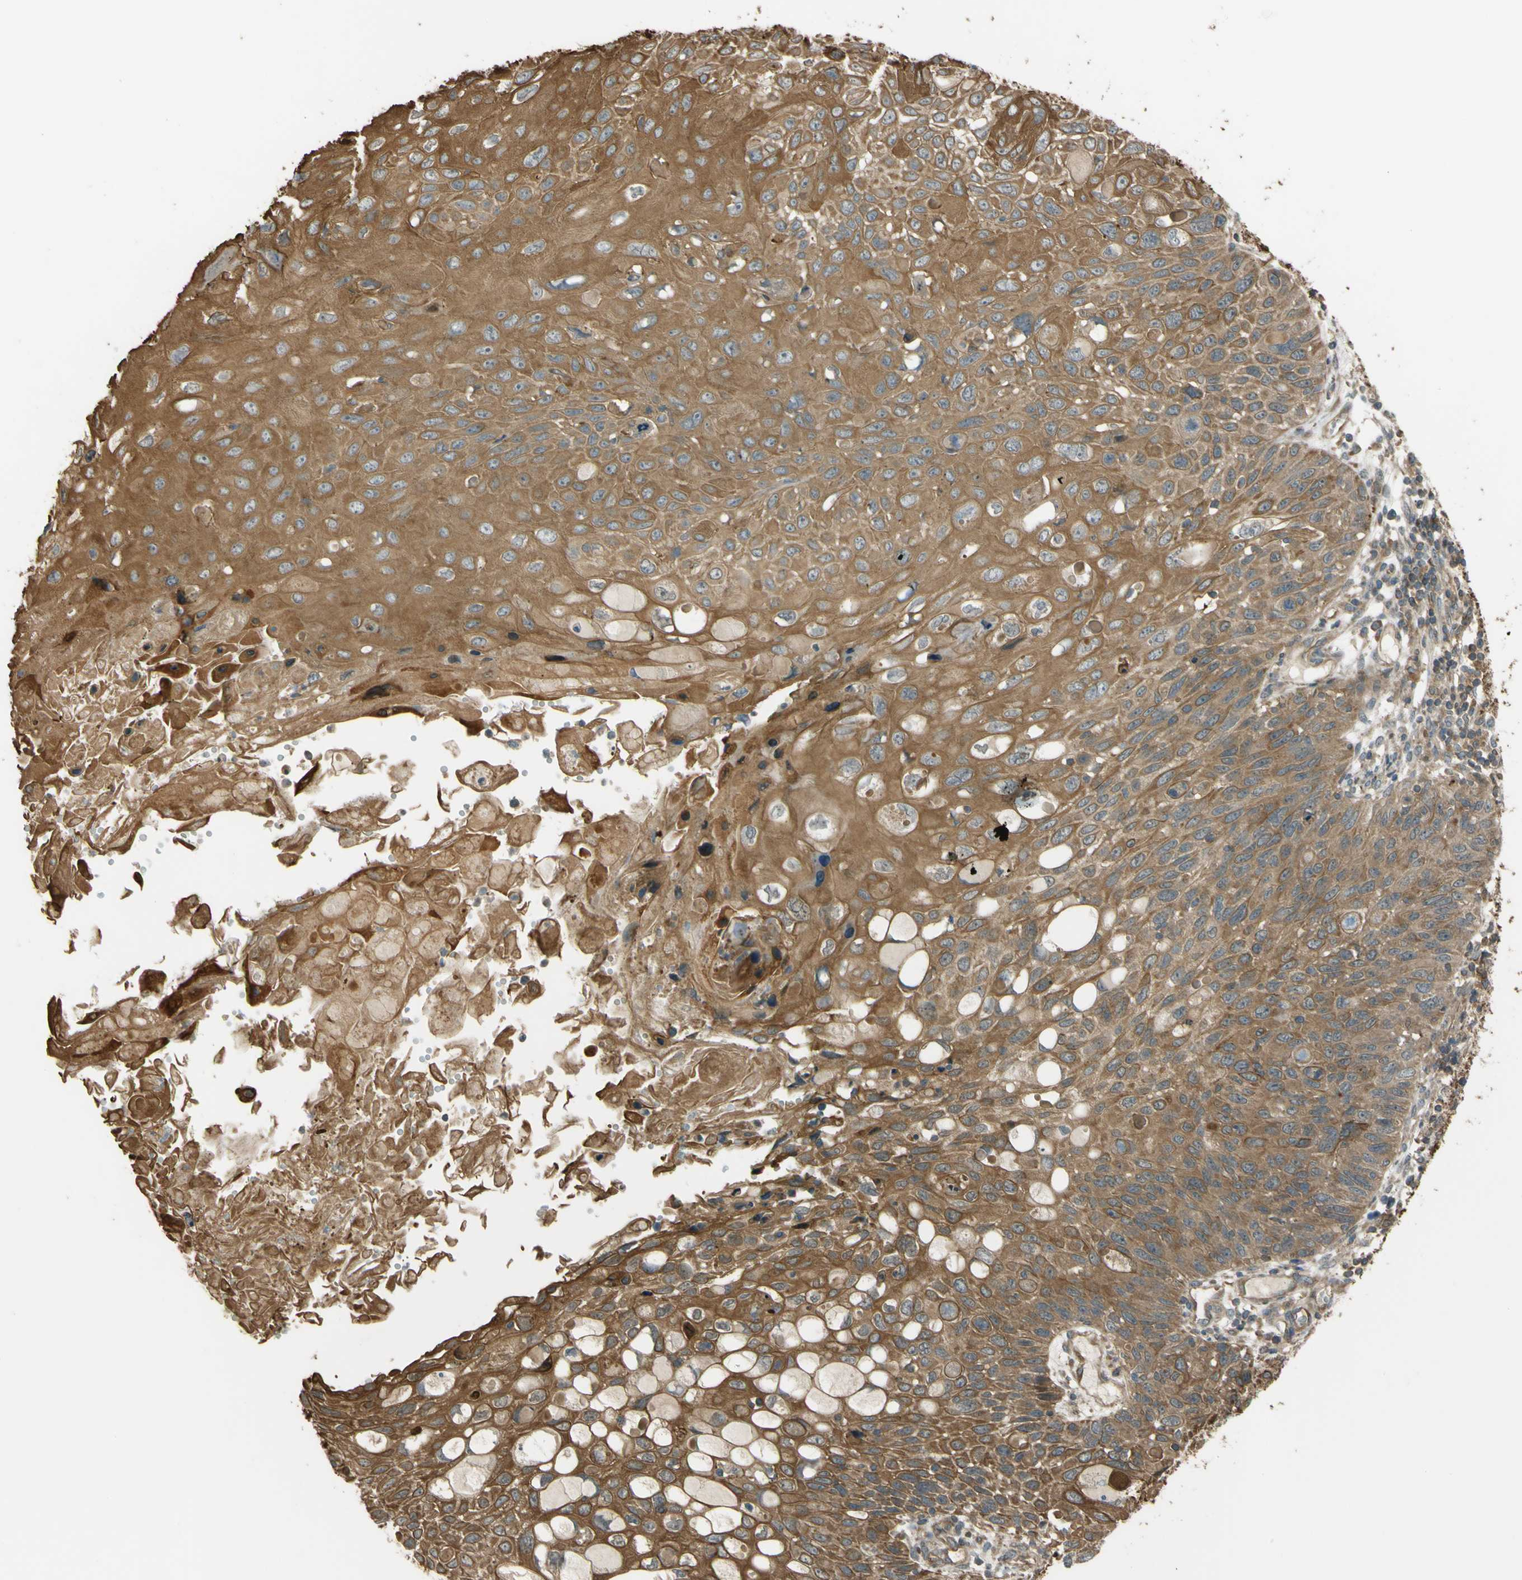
{"staining": {"intensity": "moderate", "quantity": ">75%", "location": "cytoplasmic/membranous"}, "tissue": "cervical cancer", "cell_type": "Tumor cells", "image_type": "cancer", "snomed": [{"axis": "morphology", "description": "Squamous cell carcinoma, NOS"}, {"axis": "topography", "description": "Cervix"}], "caption": "This photomicrograph displays immunohistochemistry (IHC) staining of squamous cell carcinoma (cervical), with medium moderate cytoplasmic/membranous expression in about >75% of tumor cells.", "gene": "FLII", "patient": {"sex": "female", "age": 70}}